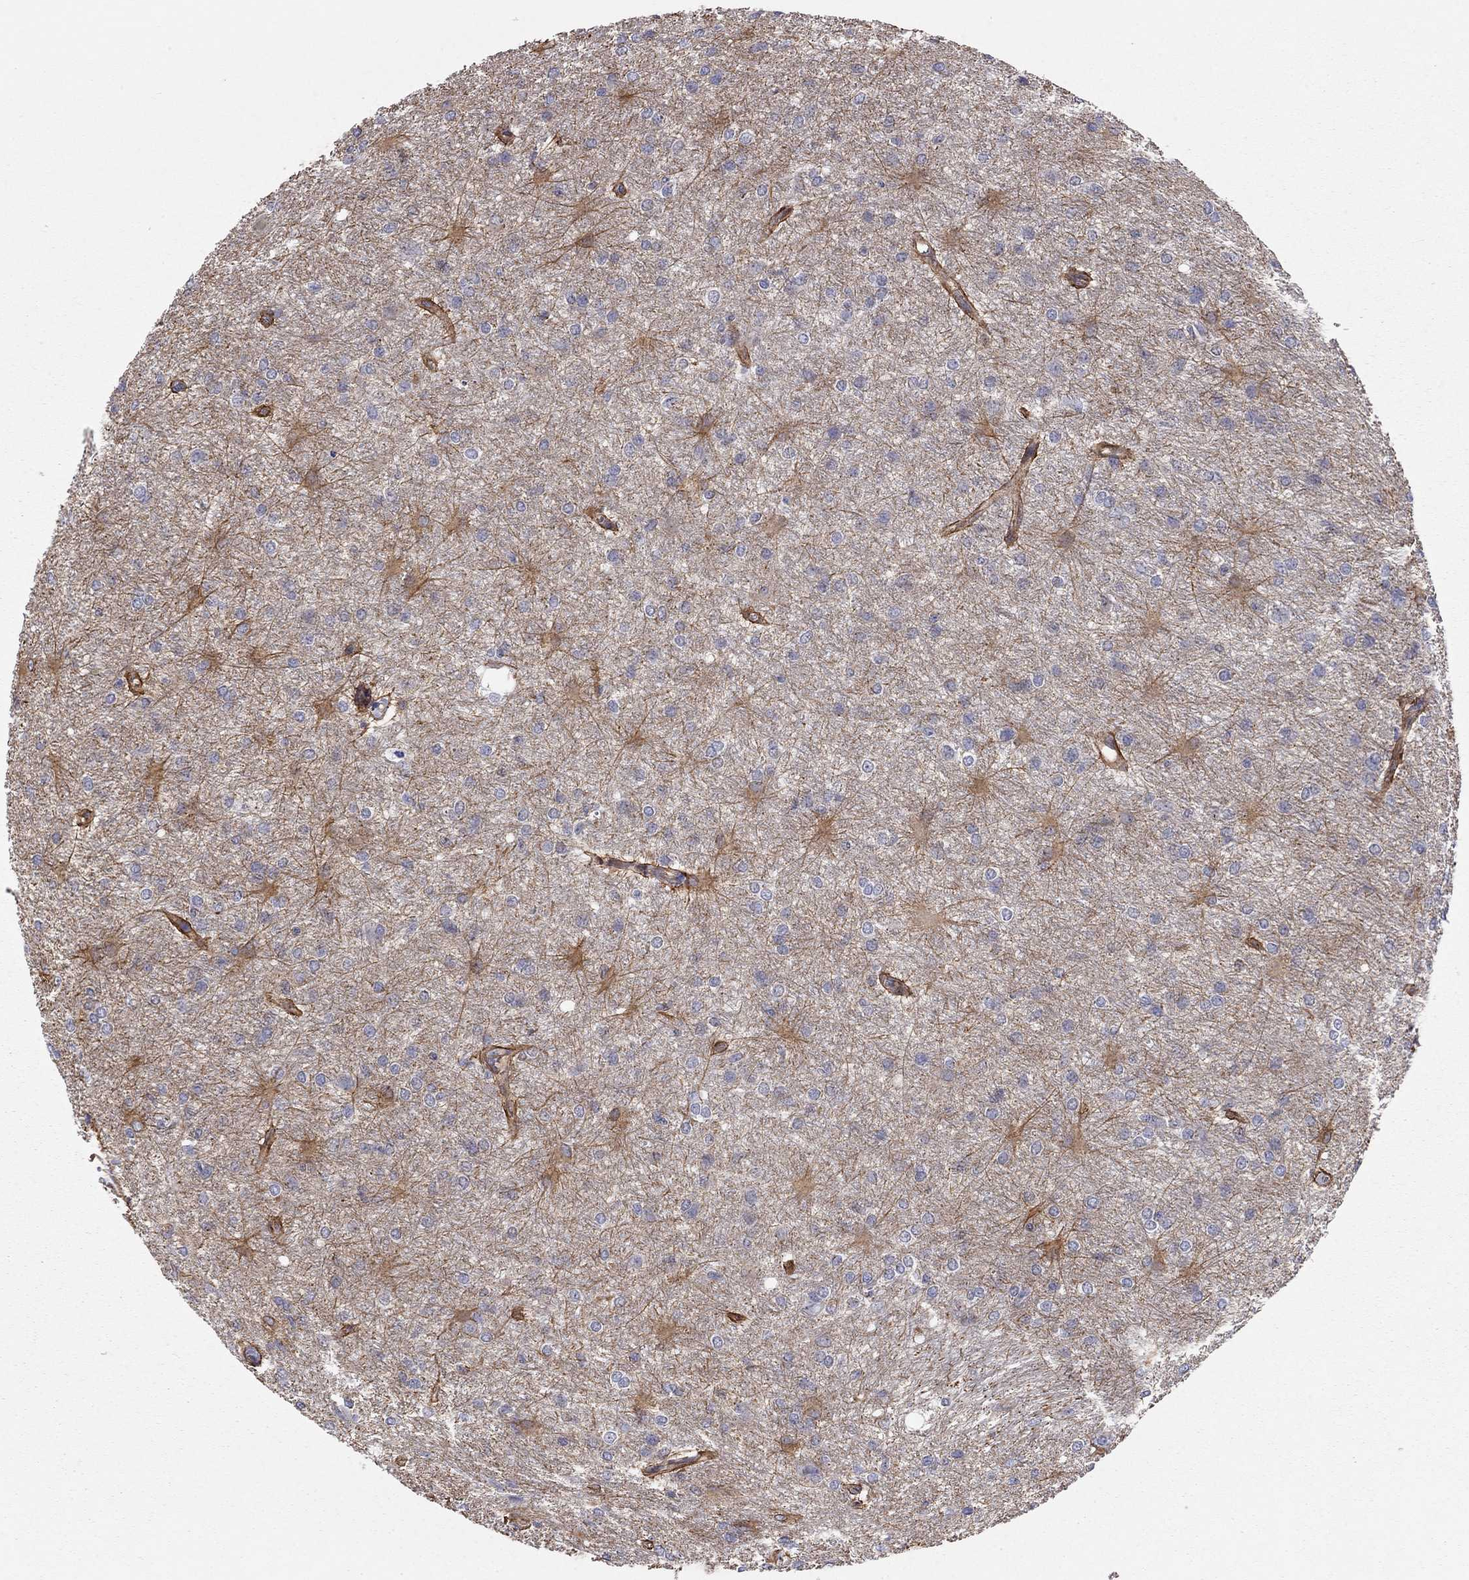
{"staining": {"intensity": "negative", "quantity": "none", "location": "none"}, "tissue": "glioma", "cell_type": "Tumor cells", "image_type": "cancer", "snomed": [{"axis": "morphology", "description": "Glioma, malignant, High grade"}, {"axis": "topography", "description": "Brain"}], "caption": "IHC histopathology image of neoplastic tissue: human glioma stained with DAB (3,3'-diaminobenzidine) exhibits no significant protein staining in tumor cells.", "gene": "BICDL2", "patient": {"sex": "male", "age": 68}}